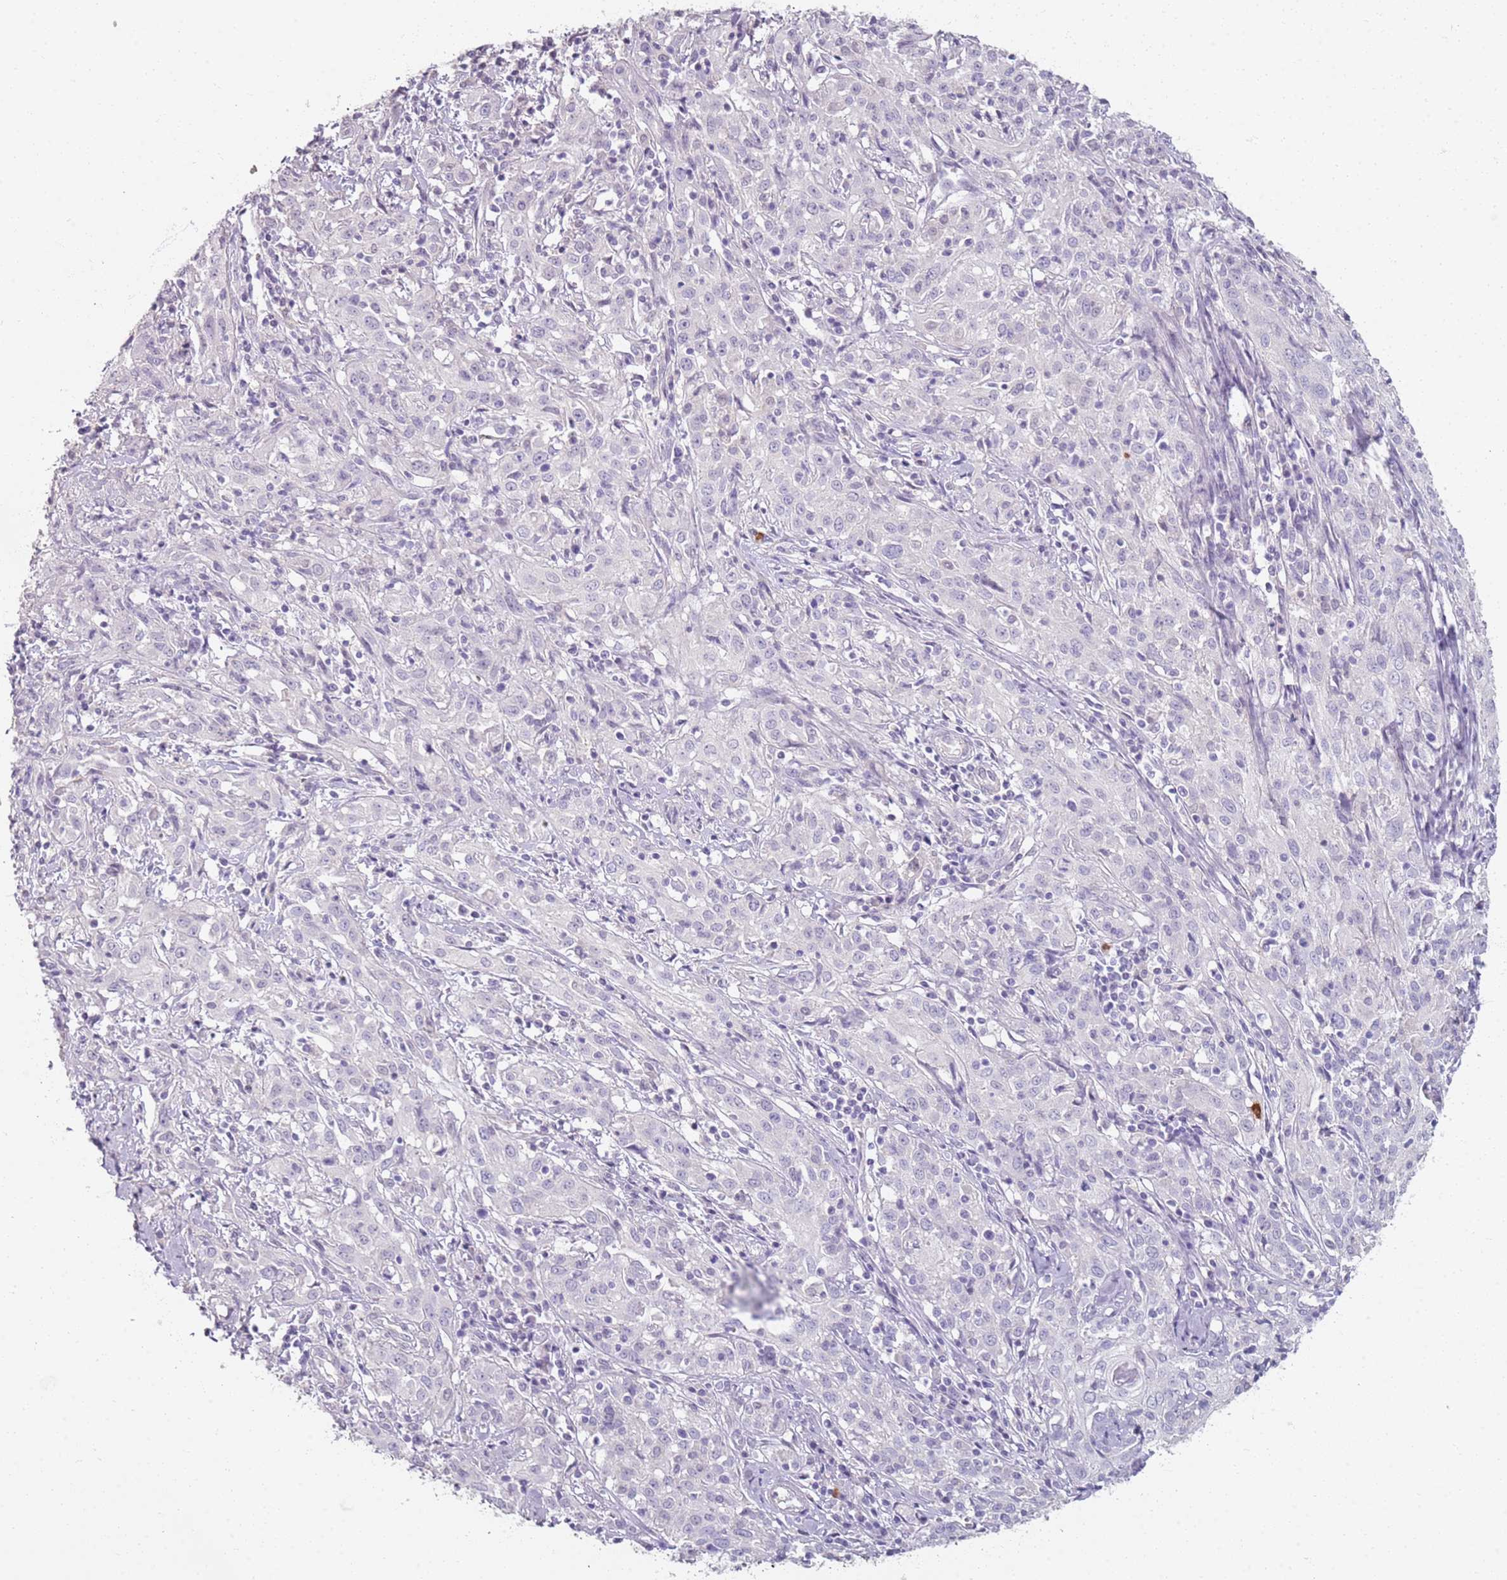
{"staining": {"intensity": "negative", "quantity": "none", "location": "none"}, "tissue": "cervical cancer", "cell_type": "Tumor cells", "image_type": "cancer", "snomed": [{"axis": "morphology", "description": "Squamous cell carcinoma, NOS"}, {"axis": "topography", "description": "Cervix"}], "caption": "Immunohistochemical staining of human squamous cell carcinoma (cervical) displays no significant expression in tumor cells.", "gene": "CD40LG", "patient": {"sex": "female", "age": 57}}